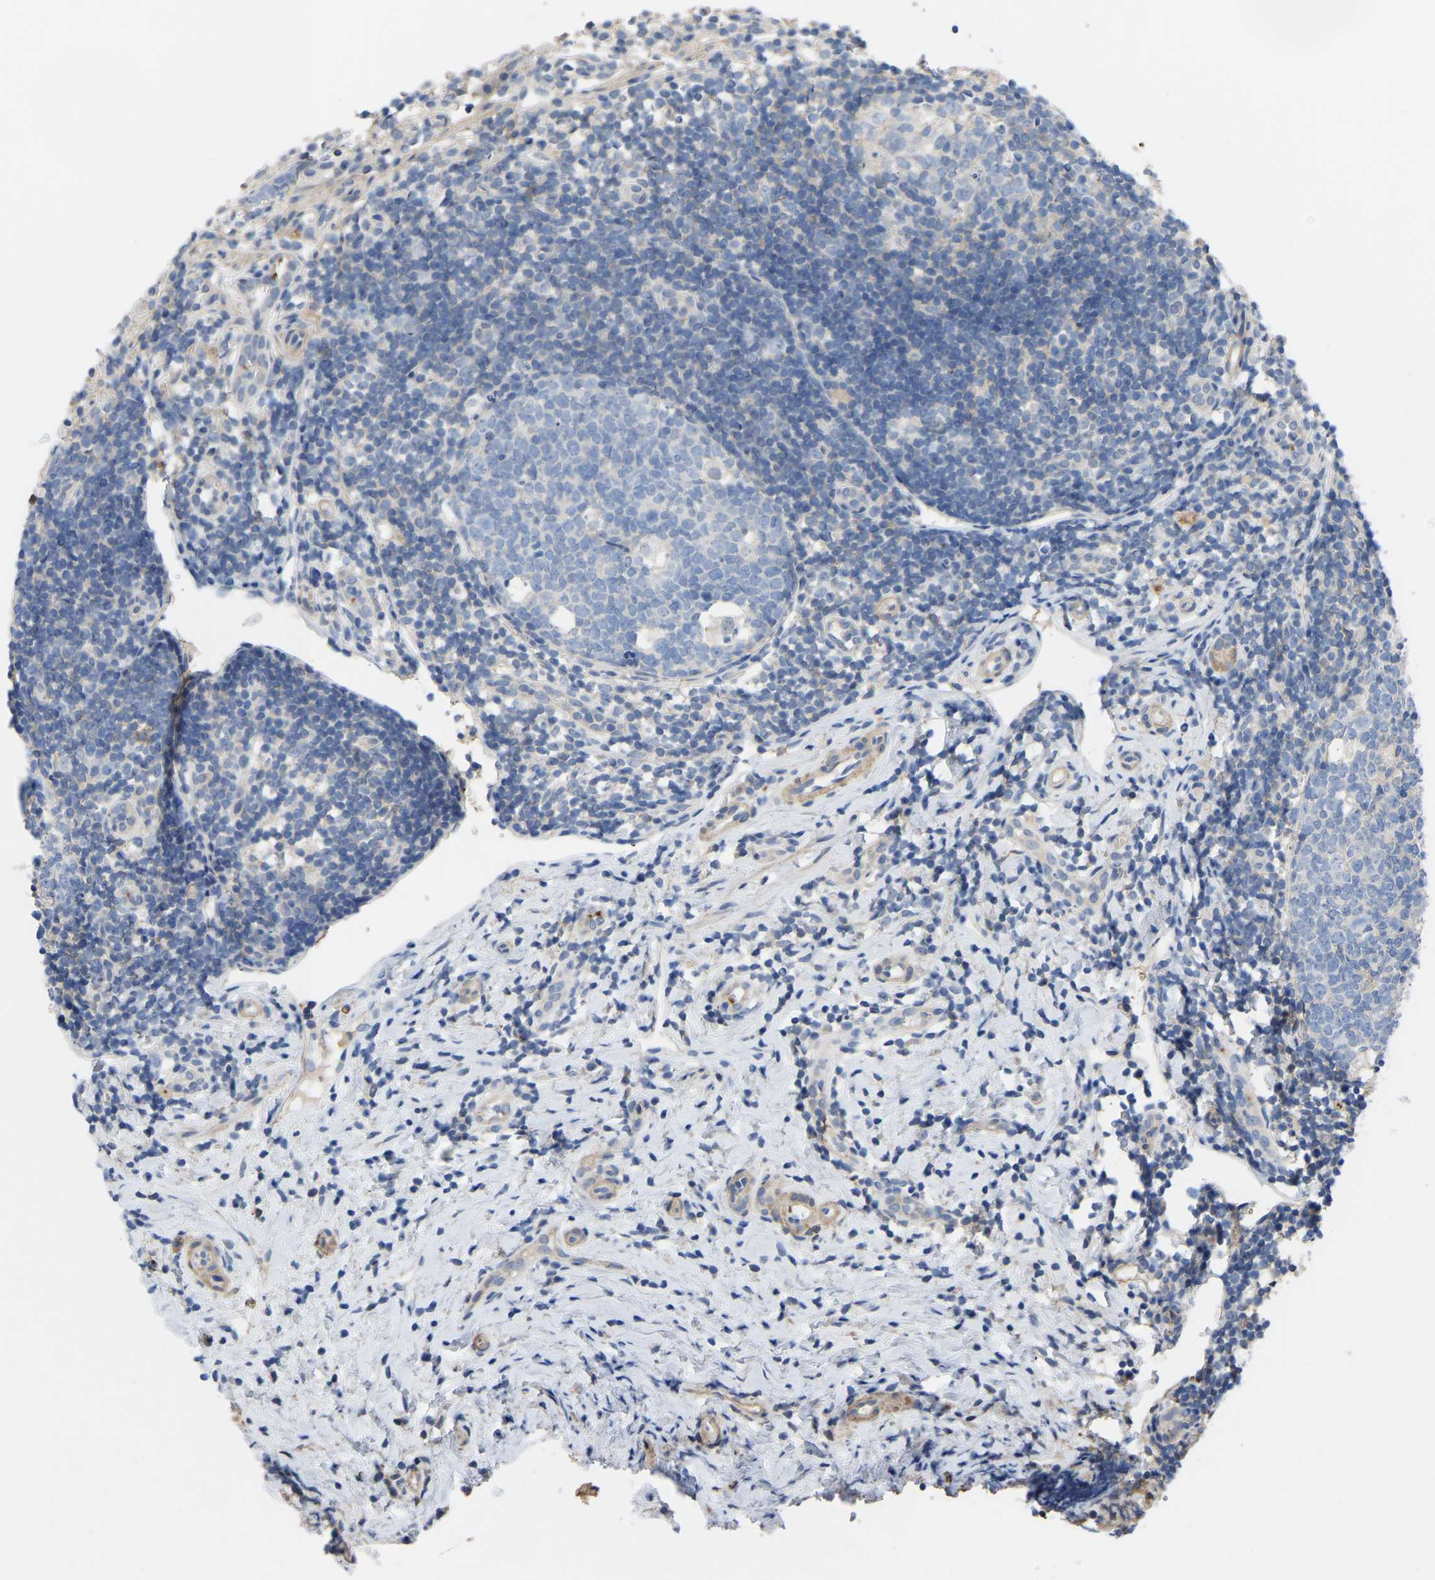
{"staining": {"intensity": "moderate", "quantity": "<25%", "location": "cytoplasmic/membranous"}, "tissue": "appendix", "cell_type": "Glandular cells", "image_type": "normal", "snomed": [{"axis": "morphology", "description": "Normal tissue, NOS"}, {"axis": "topography", "description": "Appendix"}], "caption": "DAB (3,3'-diaminobenzidine) immunohistochemical staining of normal human appendix reveals moderate cytoplasmic/membranous protein positivity in about <25% of glandular cells.", "gene": "ZNF449", "patient": {"sex": "female", "age": 20}}